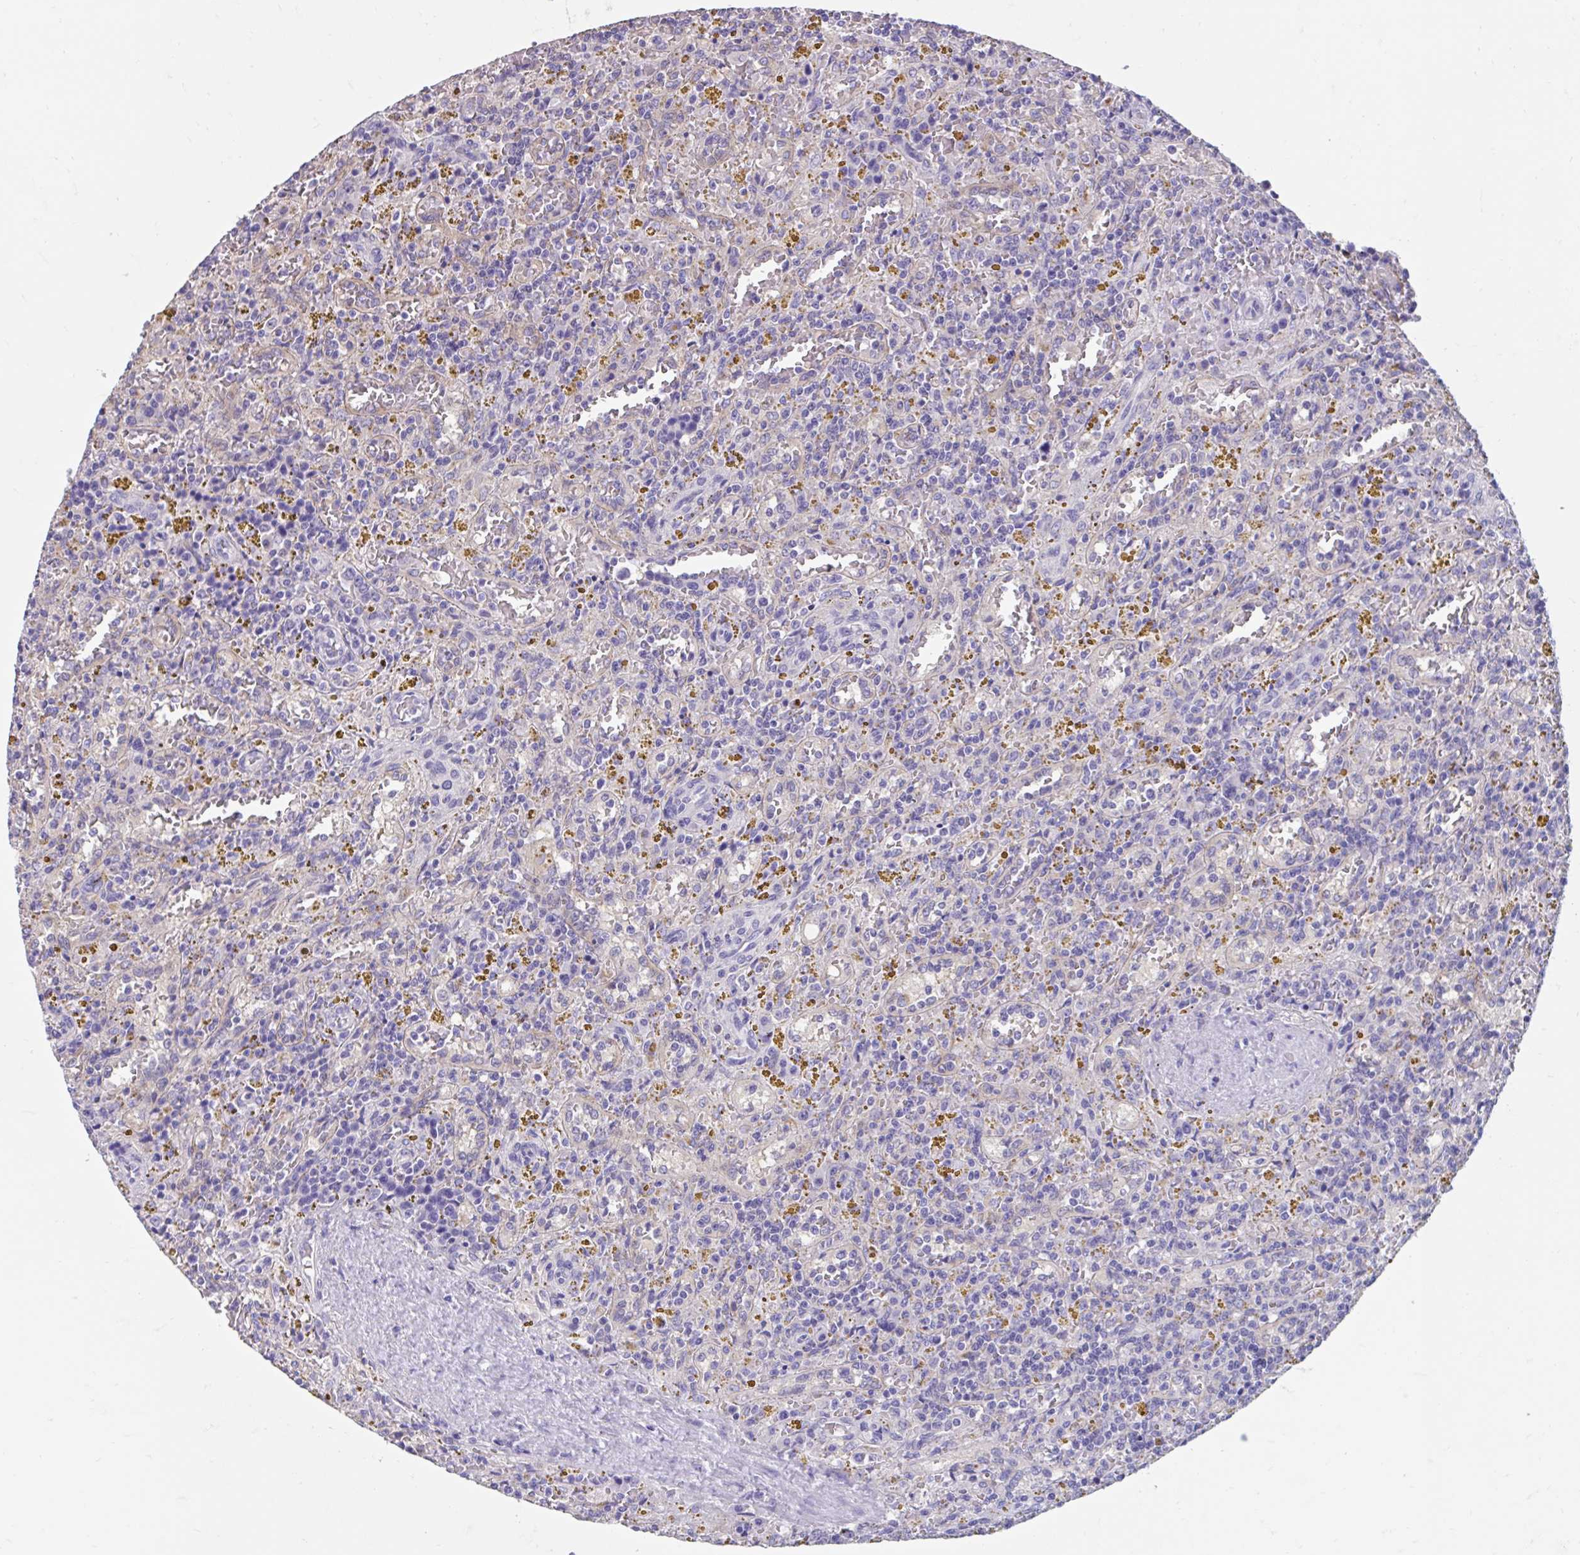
{"staining": {"intensity": "negative", "quantity": "none", "location": "none"}, "tissue": "lymphoma", "cell_type": "Tumor cells", "image_type": "cancer", "snomed": [{"axis": "morphology", "description": "Malignant lymphoma, non-Hodgkin's type, Low grade"}, {"axis": "topography", "description": "Spleen"}], "caption": "Immunohistochemistry (IHC) image of neoplastic tissue: human malignant lymphoma, non-Hodgkin's type (low-grade) stained with DAB (3,3'-diaminobenzidine) reveals no significant protein expression in tumor cells.", "gene": "GPR162", "patient": {"sex": "female", "age": 65}}